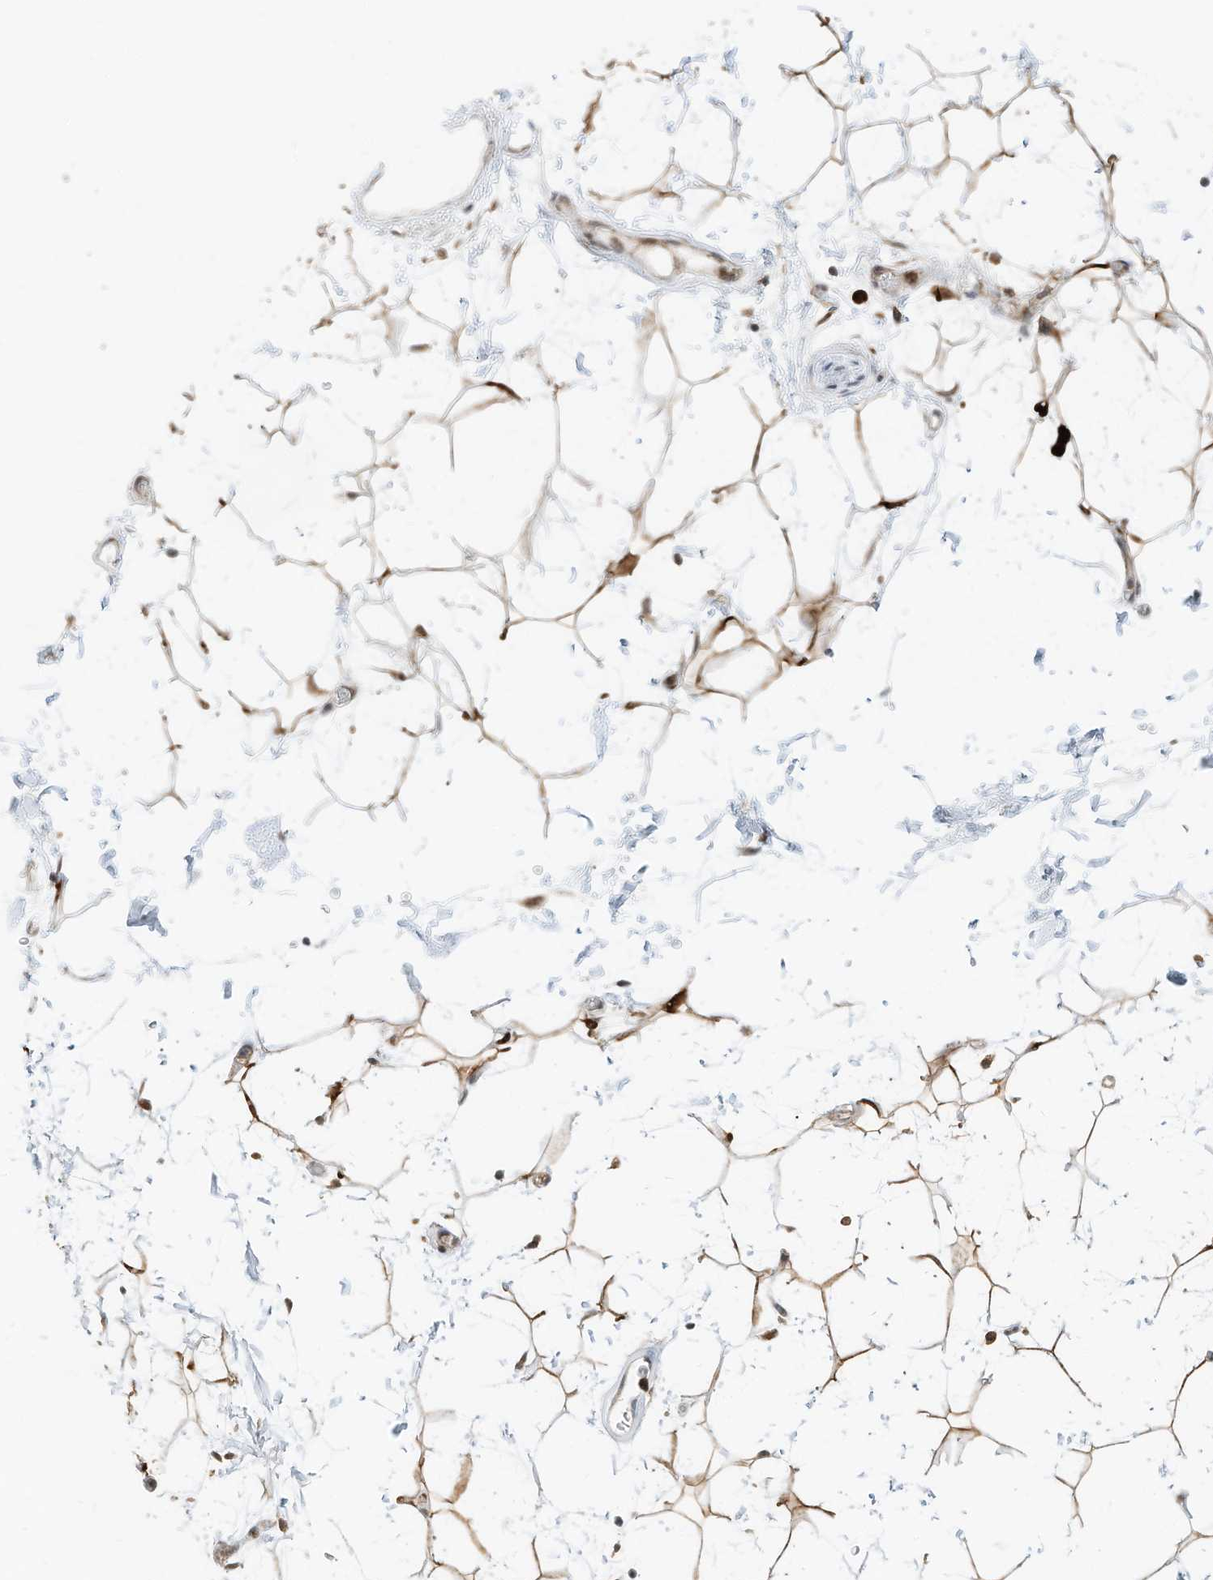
{"staining": {"intensity": "moderate", "quantity": ">75%", "location": "cytoplasmic/membranous,nuclear"}, "tissue": "adipose tissue", "cell_type": "Adipocytes", "image_type": "normal", "snomed": [{"axis": "morphology", "description": "Normal tissue, NOS"}, {"axis": "topography", "description": "Soft tissue"}], "caption": "The image shows immunohistochemical staining of unremarkable adipose tissue. There is moderate cytoplasmic/membranous,nuclear staining is identified in about >75% of adipocytes.", "gene": "RMND1", "patient": {"sex": "male", "age": 72}}